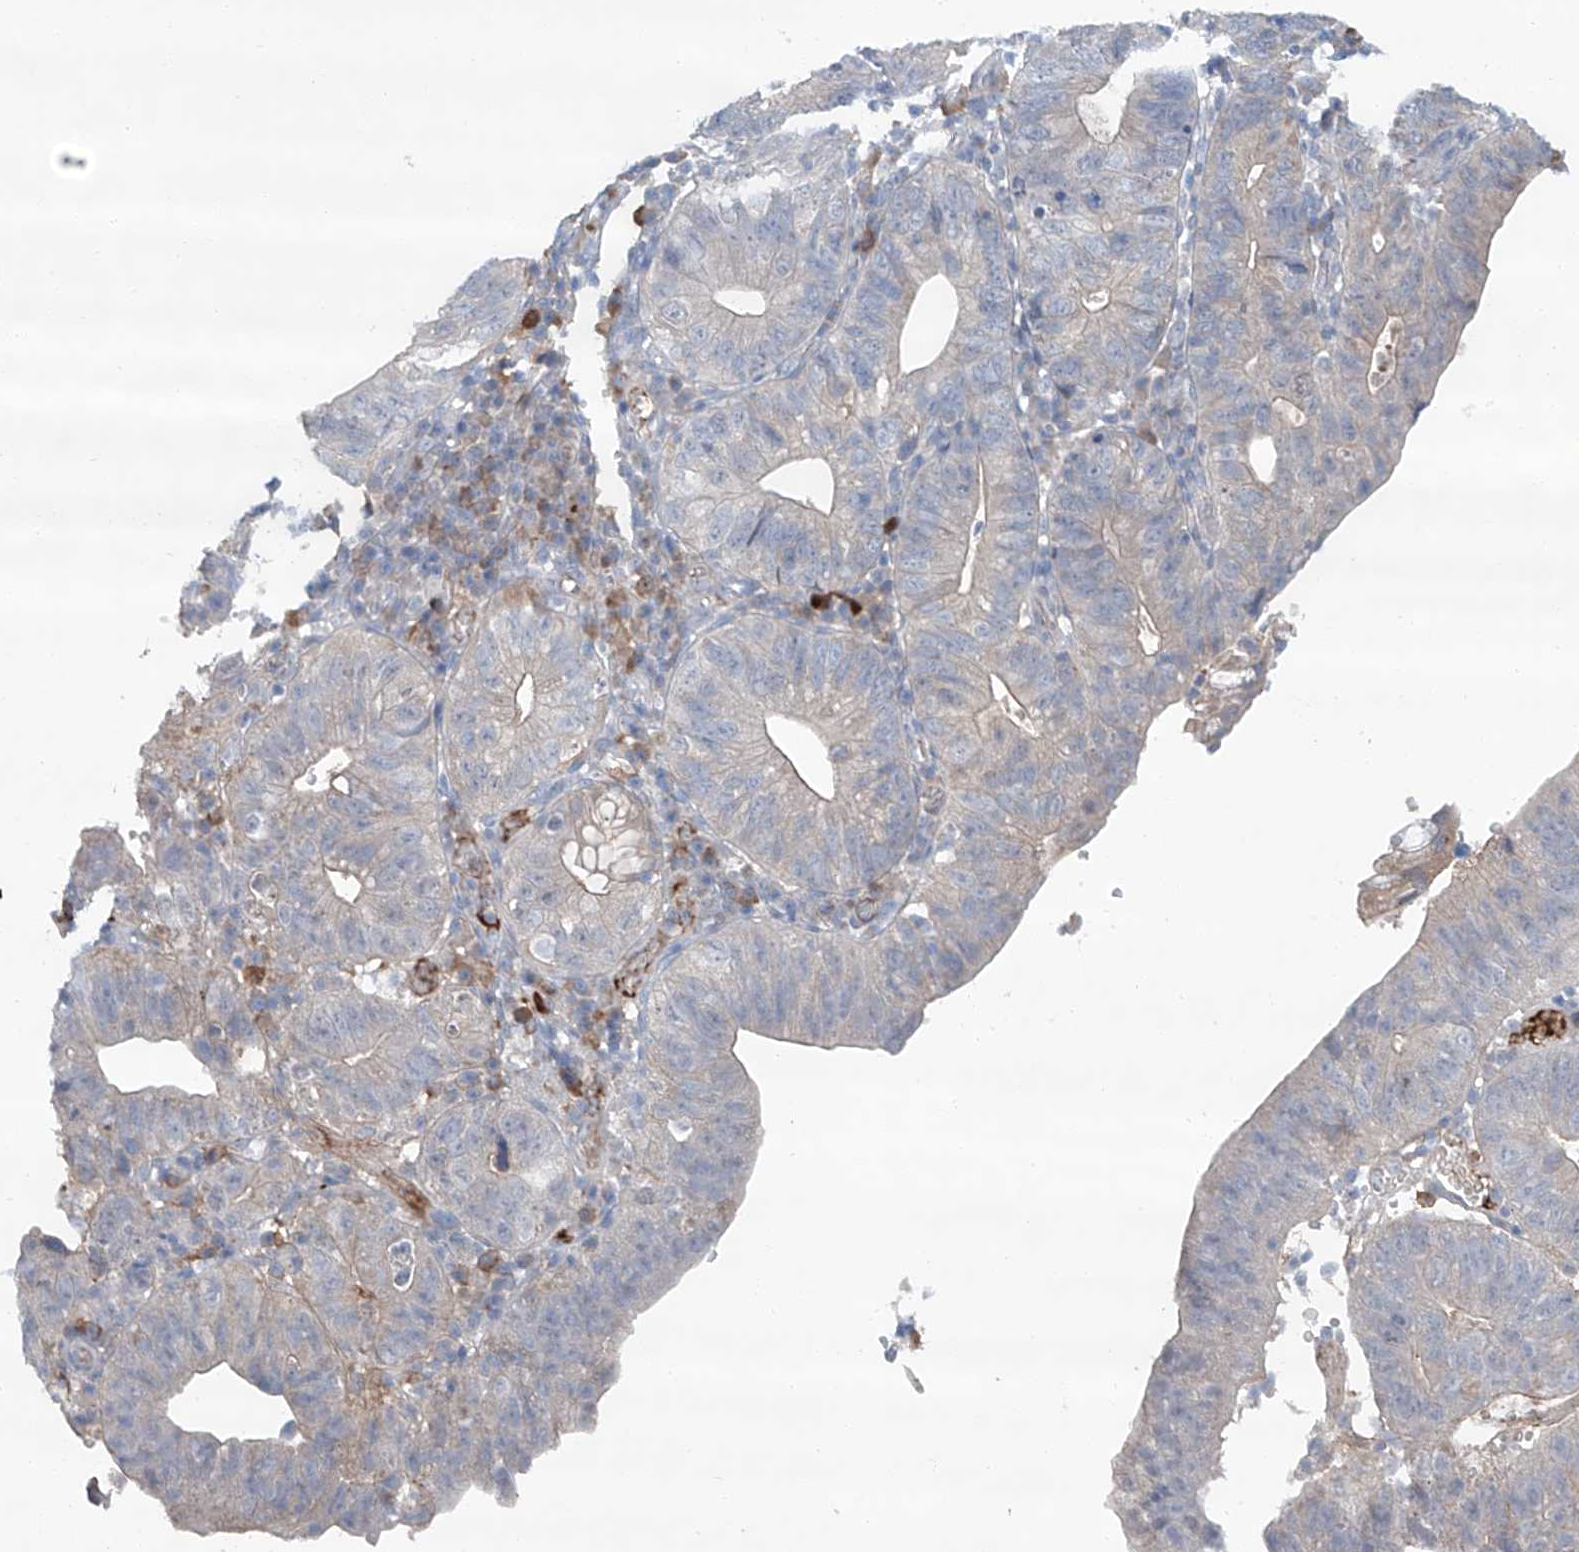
{"staining": {"intensity": "negative", "quantity": "none", "location": "none"}, "tissue": "stomach cancer", "cell_type": "Tumor cells", "image_type": "cancer", "snomed": [{"axis": "morphology", "description": "Adenocarcinoma, NOS"}, {"axis": "topography", "description": "Stomach"}], "caption": "There is no significant expression in tumor cells of stomach adenocarcinoma.", "gene": "SIX4", "patient": {"sex": "male", "age": 59}}